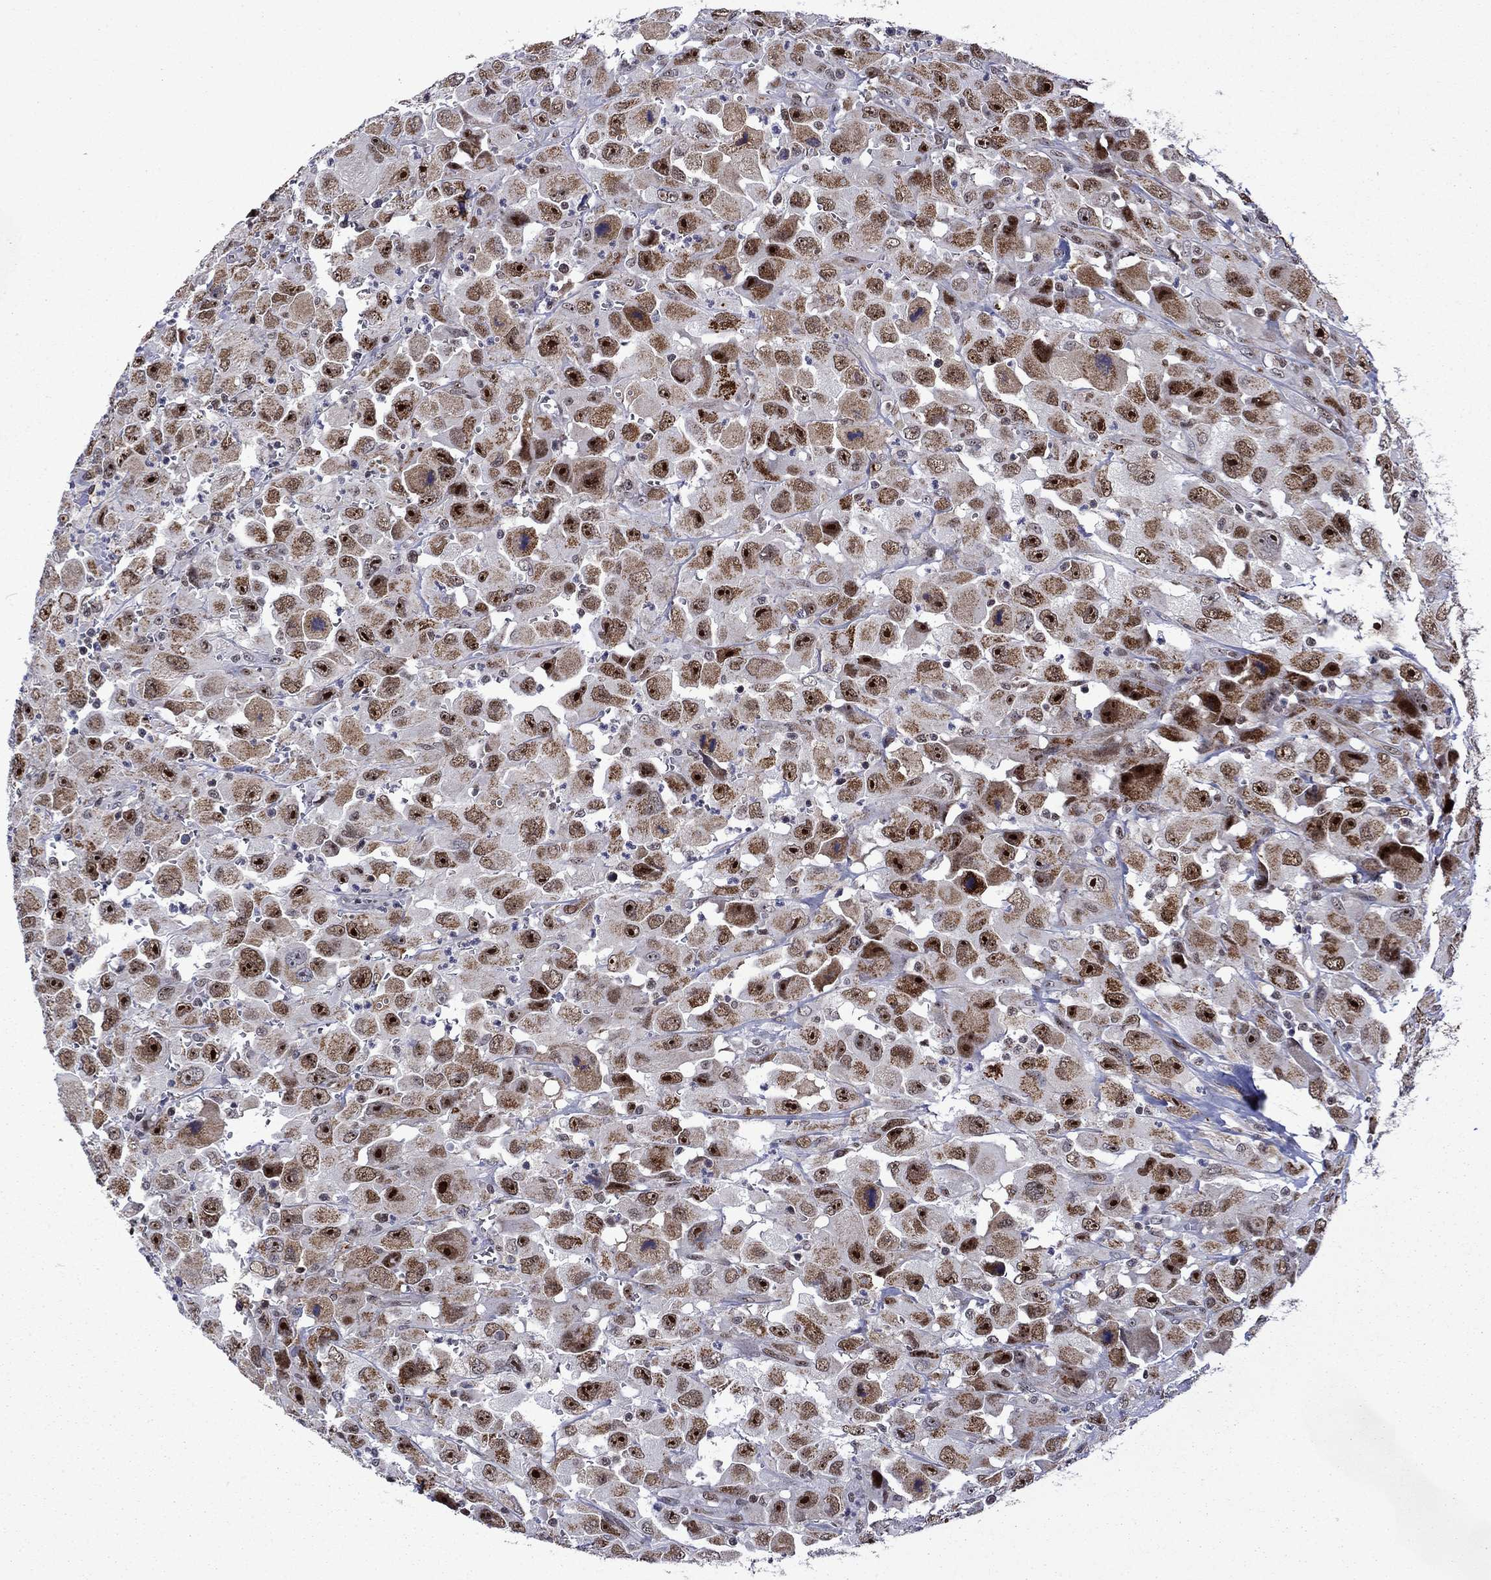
{"staining": {"intensity": "strong", "quantity": "25%-75%", "location": "nuclear"}, "tissue": "head and neck cancer", "cell_type": "Tumor cells", "image_type": "cancer", "snomed": [{"axis": "morphology", "description": "Squamous cell carcinoma, NOS"}, {"axis": "morphology", "description": "Squamous cell carcinoma, metastatic, NOS"}, {"axis": "topography", "description": "Oral tissue"}, {"axis": "topography", "description": "Head-Neck"}], "caption": "Immunohistochemical staining of head and neck cancer exhibits high levels of strong nuclear protein positivity in about 25%-75% of tumor cells.", "gene": "SURF2", "patient": {"sex": "female", "age": 85}}